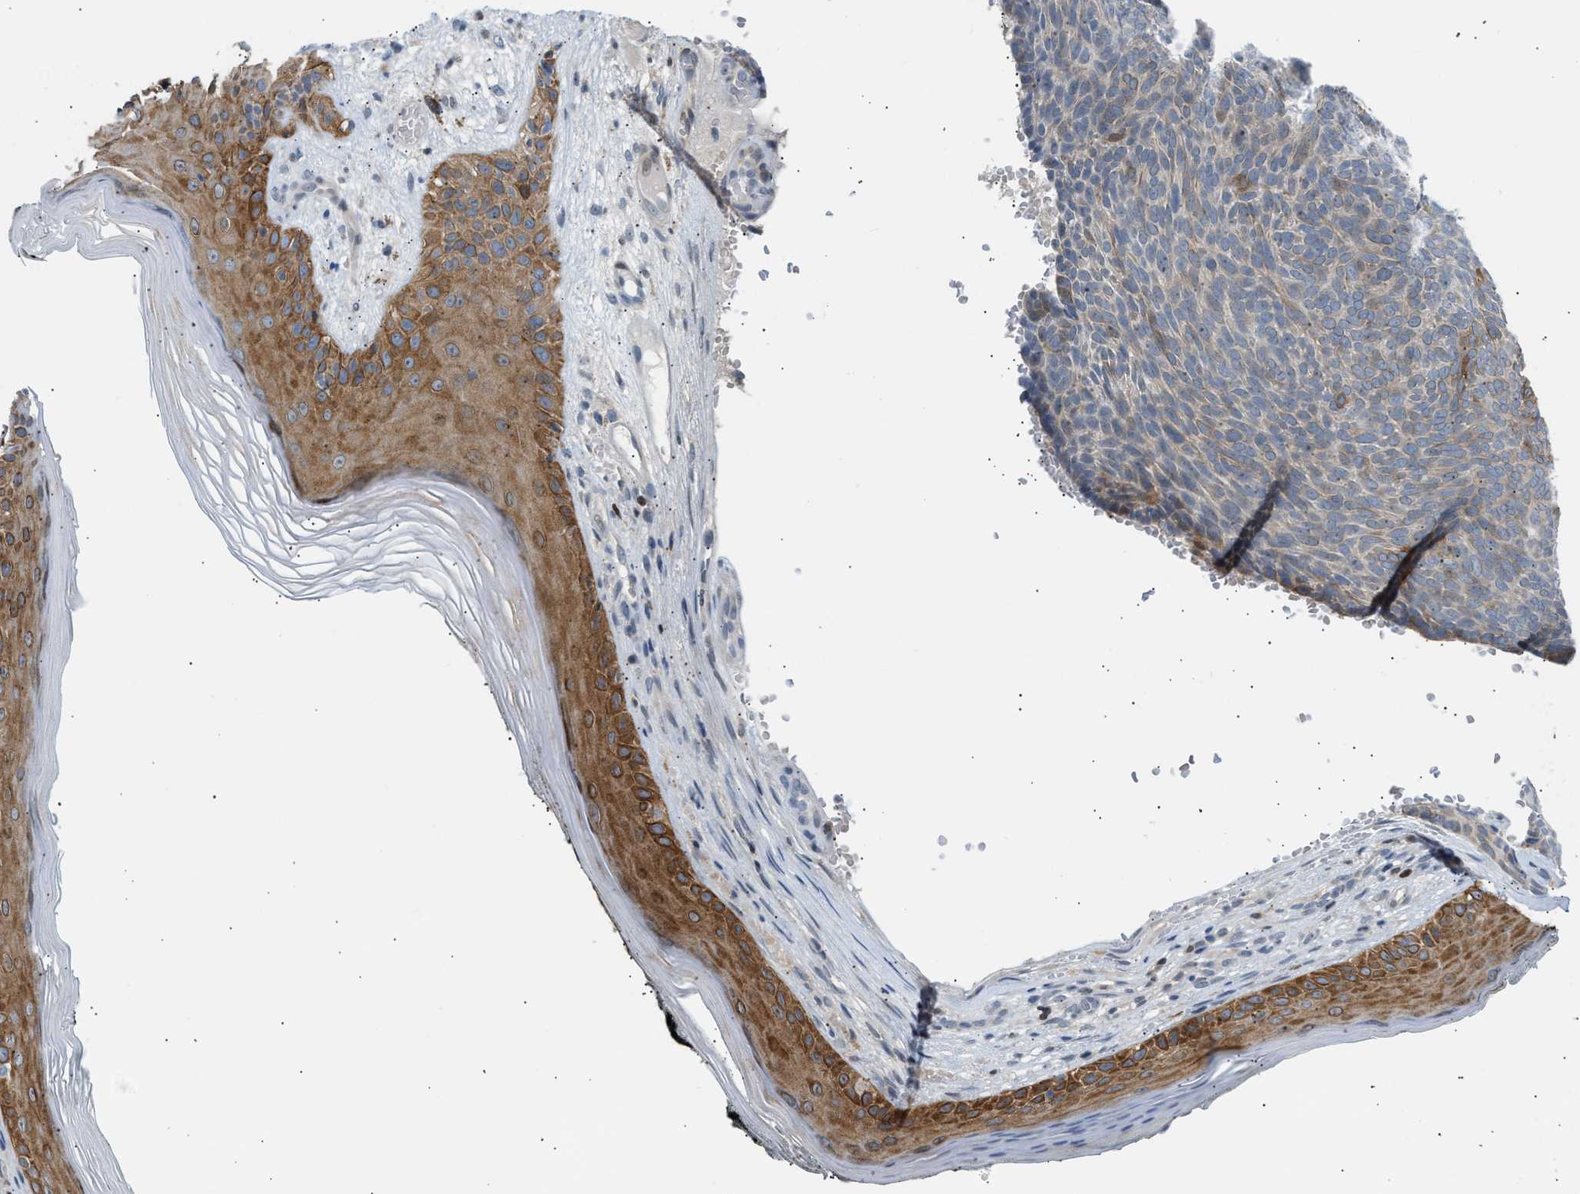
{"staining": {"intensity": "moderate", "quantity": ">75%", "location": "cytoplasmic/membranous"}, "tissue": "skin cancer", "cell_type": "Tumor cells", "image_type": "cancer", "snomed": [{"axis": "morphology", "description": "Basal cell carcinoma"}, {"axis": "topography", "description": "Skin"}], "caption": "Protein expression analysis of basal cell carcinoma (skin) shows moderate cytoplasmic/membranous expression in approximately >75% of tumor cells.", "gene": "NPS", "patient": {"sex": "male", "age": 61}}